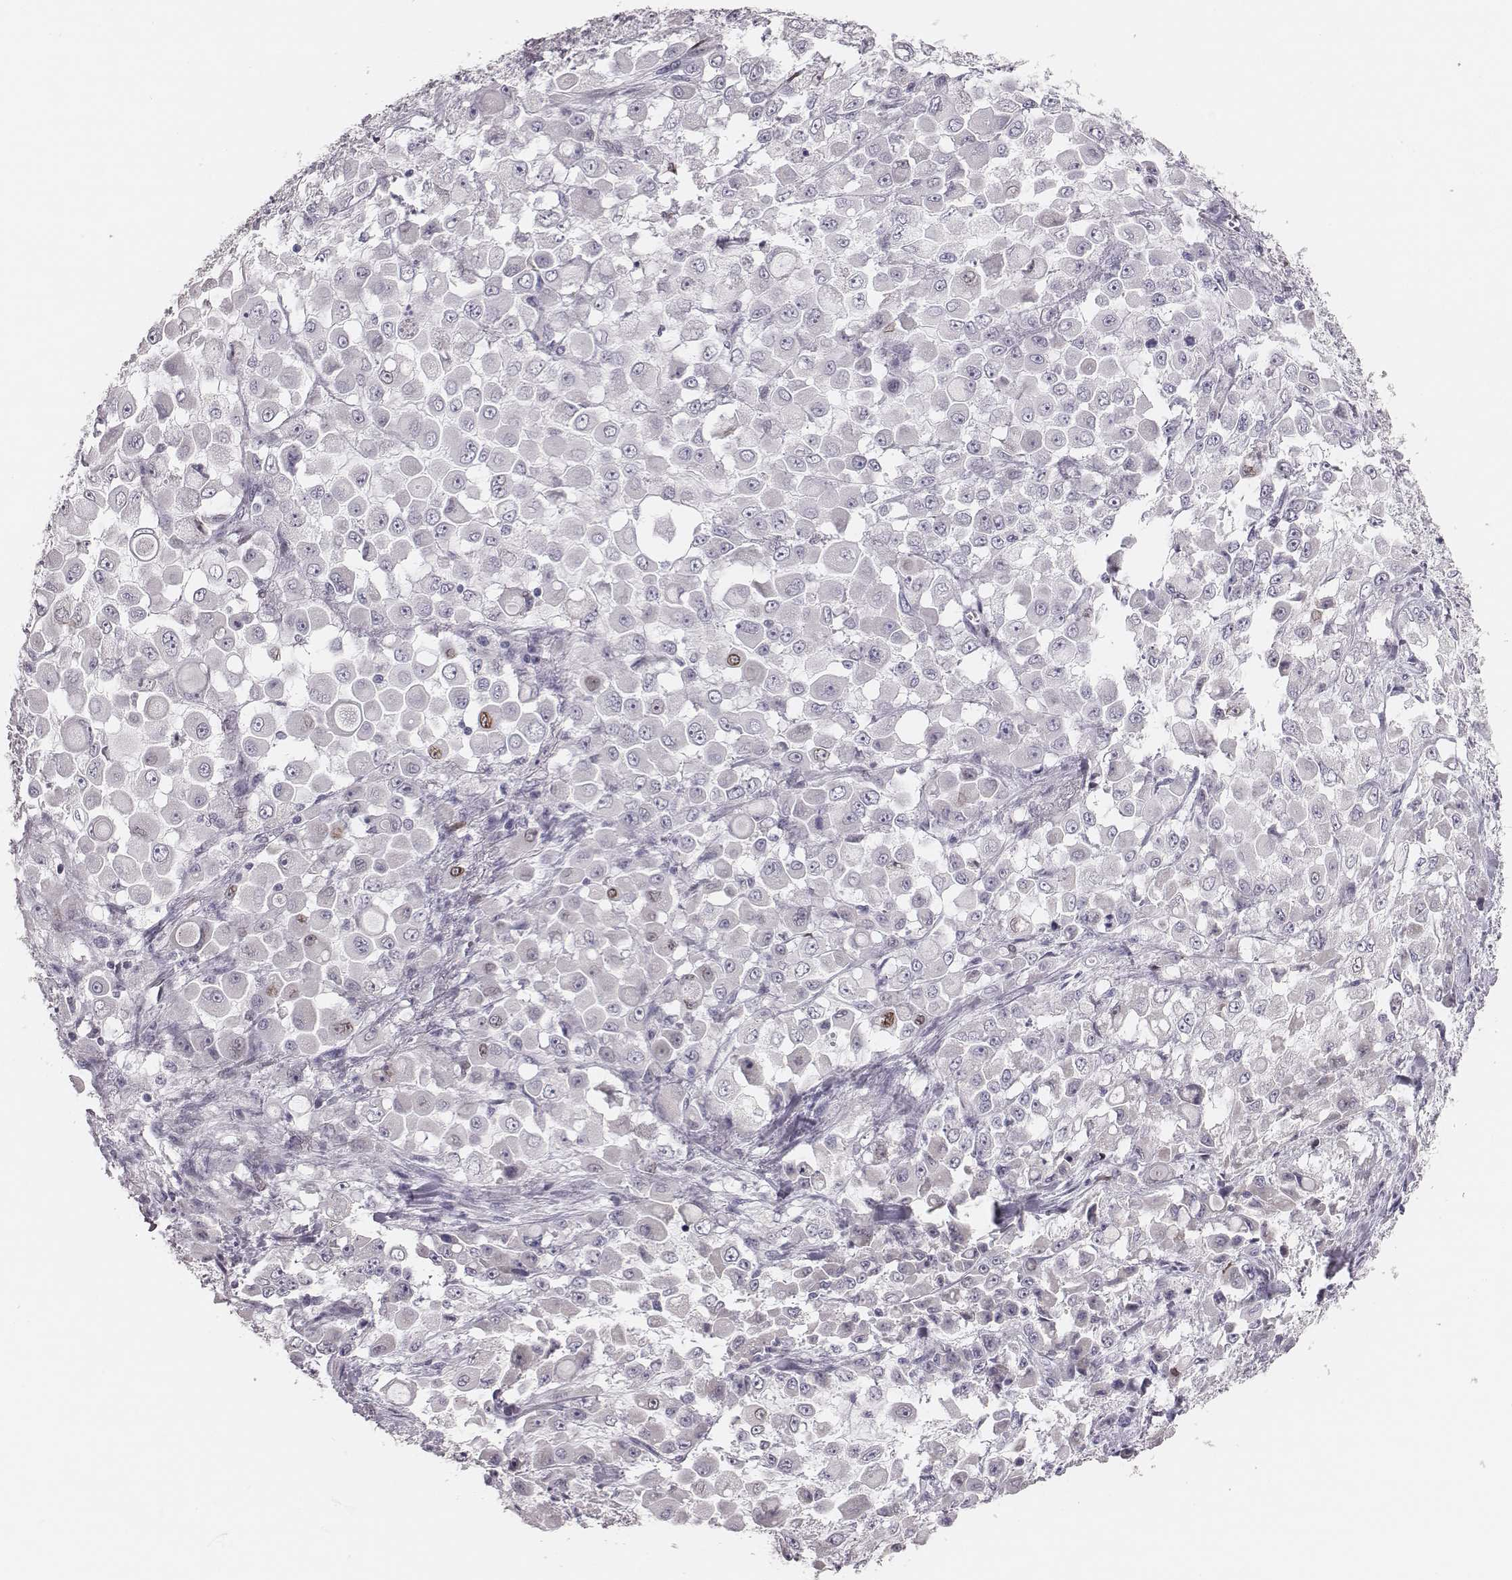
{"staining": {"intensity": "negative", "quantity": "none", "location": "none"}, "tissue": "stomach cancer", "cell_type": "Tumor cells", "image_type": "cancer", "snomed": [{"axis": "morphology", "description": "Adenocarcinoma, NOS"}, {"axis": "topography", "description": "Stomach"}], "caption": "There is no significant expression in tumor cells of stomach adenocarcinoma.", "gene": "ADGRF4", "patient": {"sex": "female", "age": 76}}